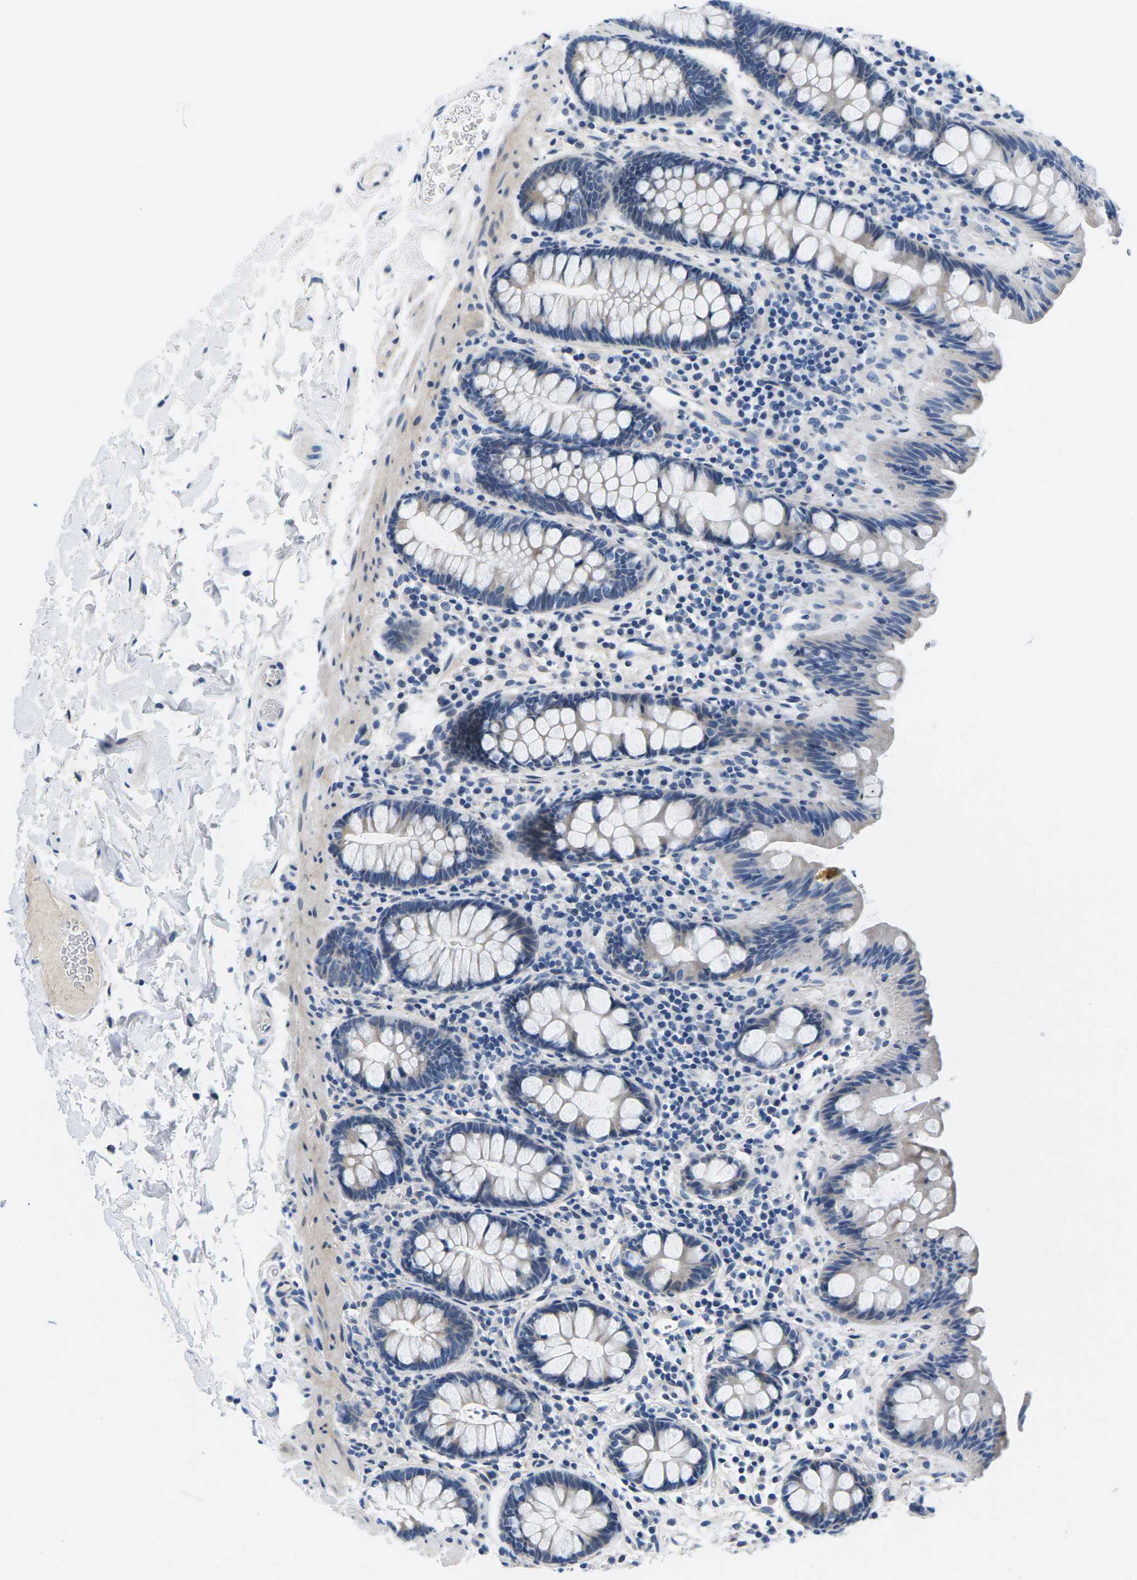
{"staining": {"intensity": "negative", "quantity": "none", "location": "none"}, "tissue": "colon", "cell_type": "Endothelial cells", "image_type": "normal", "snomed": [{"axis": "morphology", "description": "Normal tissue, NOS"}, {"axis": "topography", "description": "Colon"}], "caption": "Immunohistochemistry (IHC) photomicrograph of benign human colon stained for a protein (brown), which displays no expression in endothelial cells.", "gene": "TSPAN2", "patient": {"sex": "female", "age": 80}}